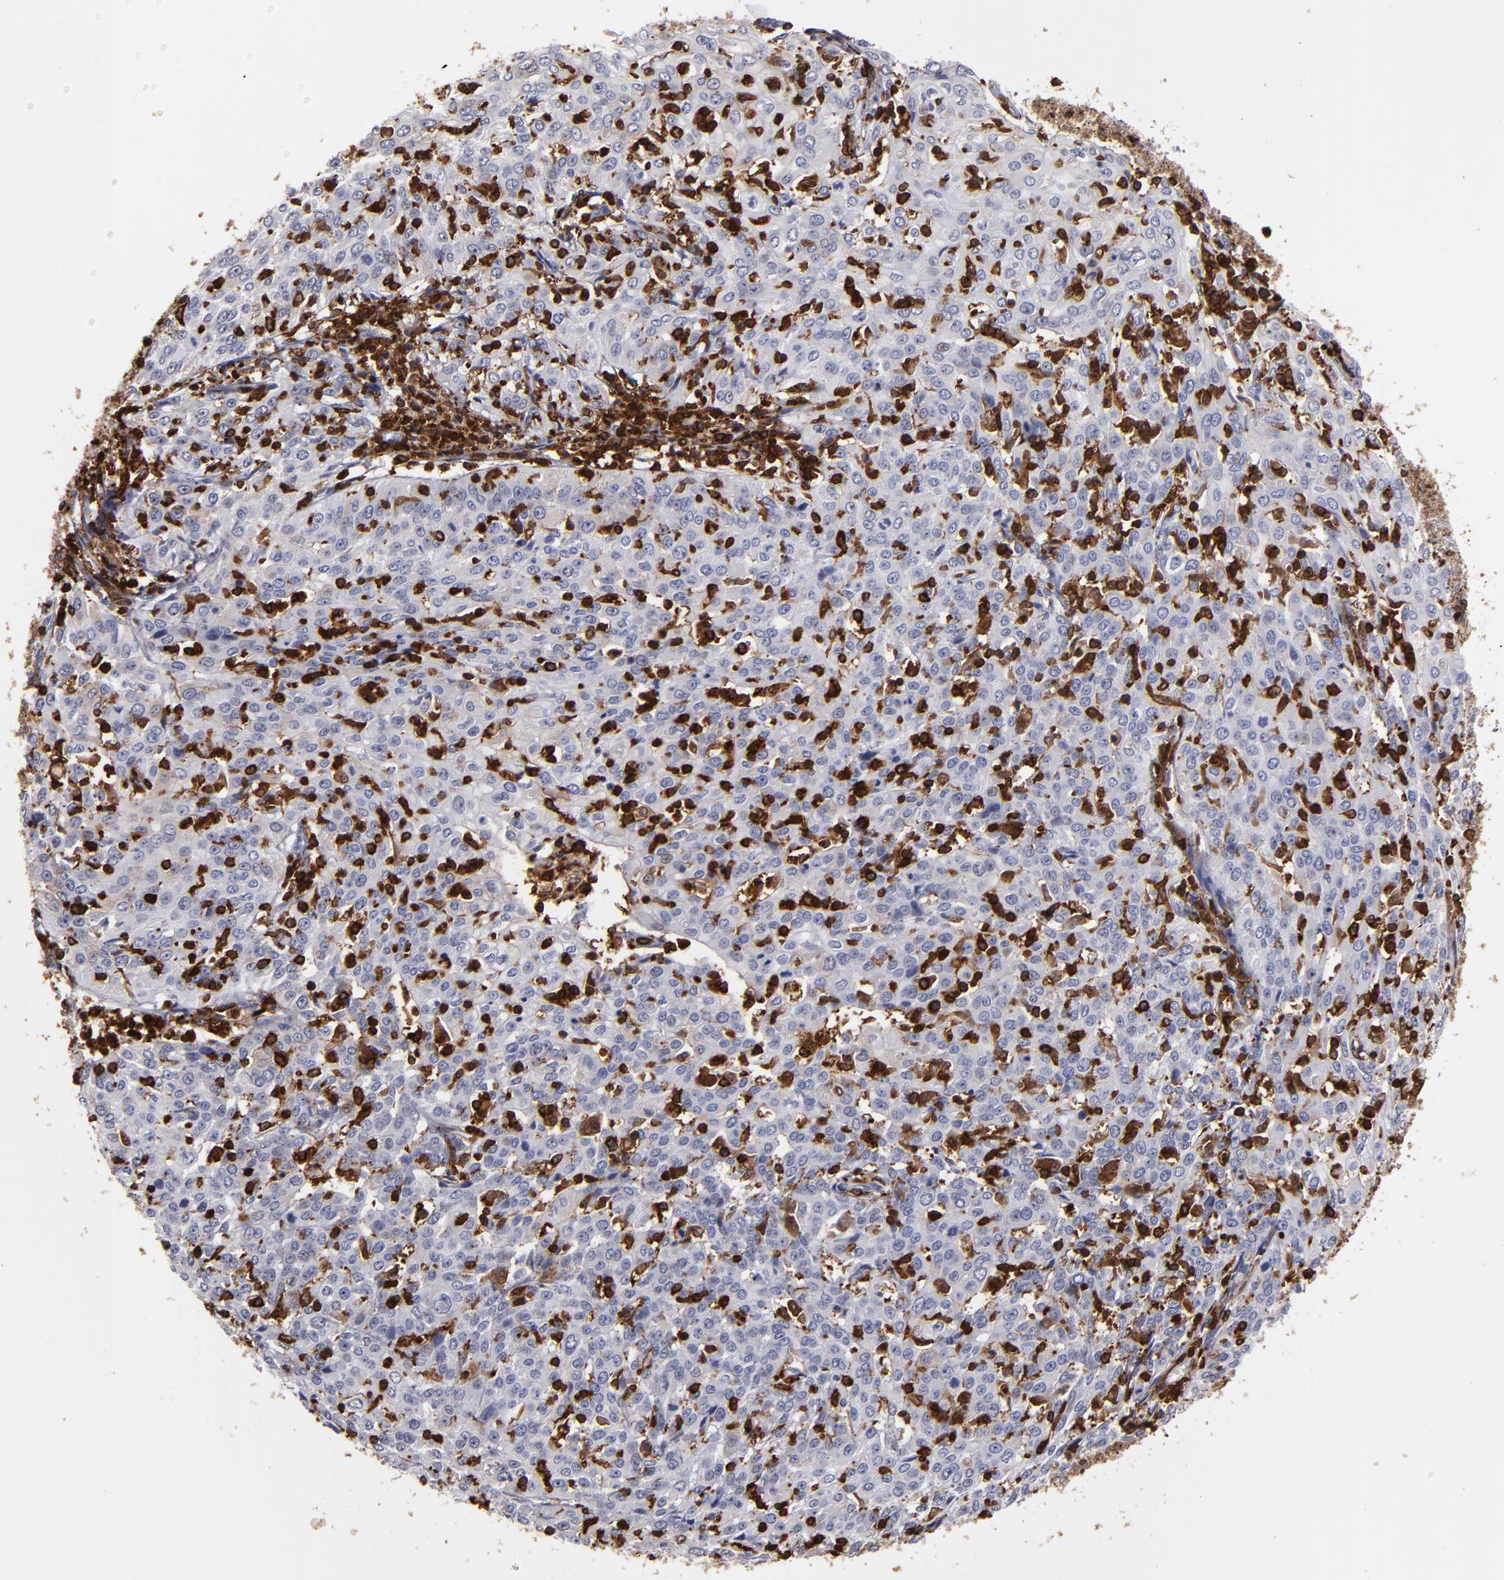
{"staining": {"intensity": "weak", "quantity": "<25%", "location": "cytoplasmic/membranous"}, "tissue": "cervical cancer", "cell_type": "Tumor cells", "image_type": "cancer", "snomed": [{"axis": "morphology", "description": "Squamous cell carcinoma, NOS"}, {"axis": "topography", "description": "Cervix"}], "caption": "Image shows no protein staining in tumor cells of cervical cancer (squamous cell carcinoma) tissue.", "gene": "WAS", "patient": {"sex": "female", "age": 39}}